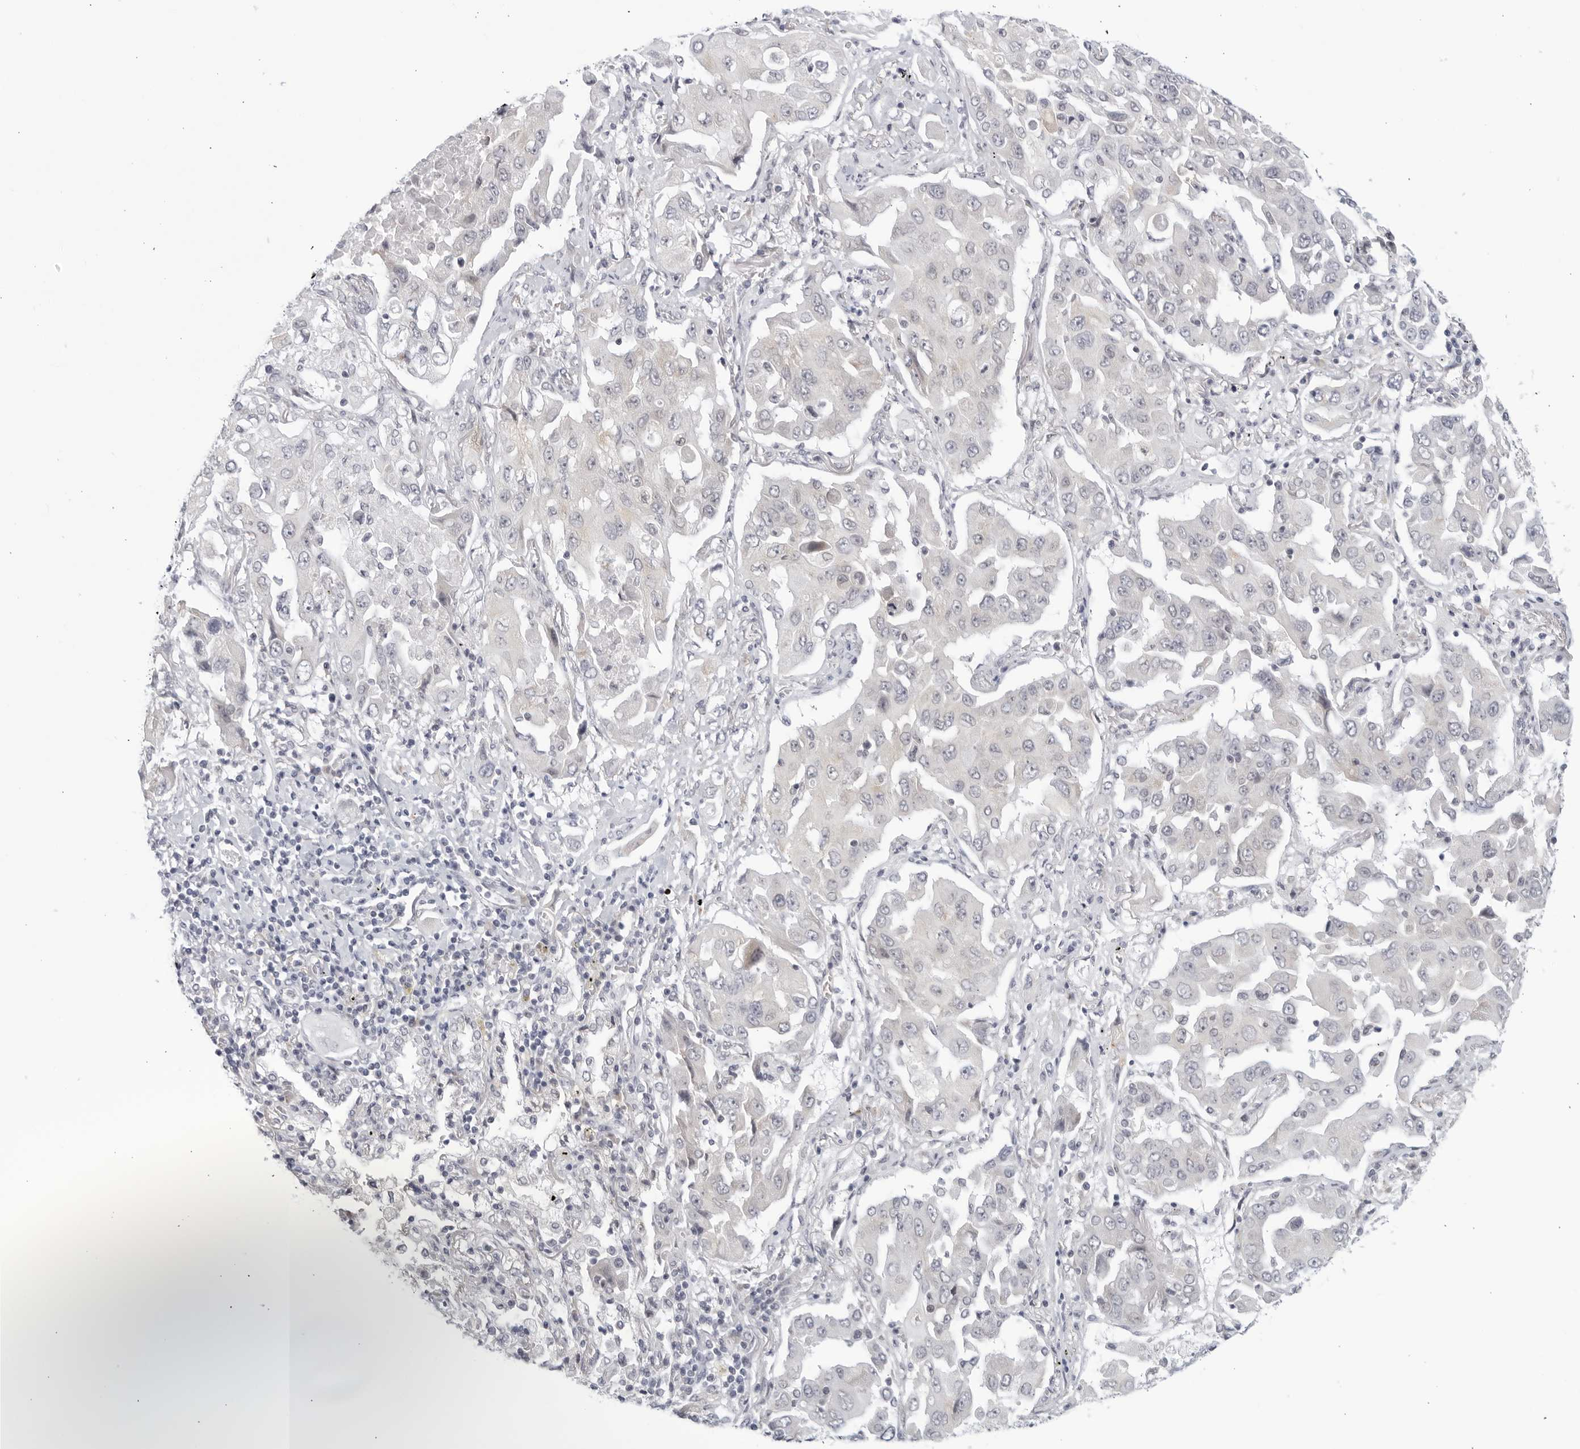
{"staining": {"intensity": "negative", "quantity": "none", "location": "none"}, "tissue": "lung cancer", "cell_type": "Tumor cells", "image_type": "cancer", "snomed": [{"axis": "morphology", "description": "Adenocarcinoma, NOS"}, {"axis": "topography", "description": "Lung"}], "caption": "A high-resolution histopathology image shows immunohistochemistry (IHC) staining of adenocarcinoma (lung), which reveals no significant staining in tumor cells.", "gene": "WDTC1", "patient": {"sex": "female", "age": 65}}